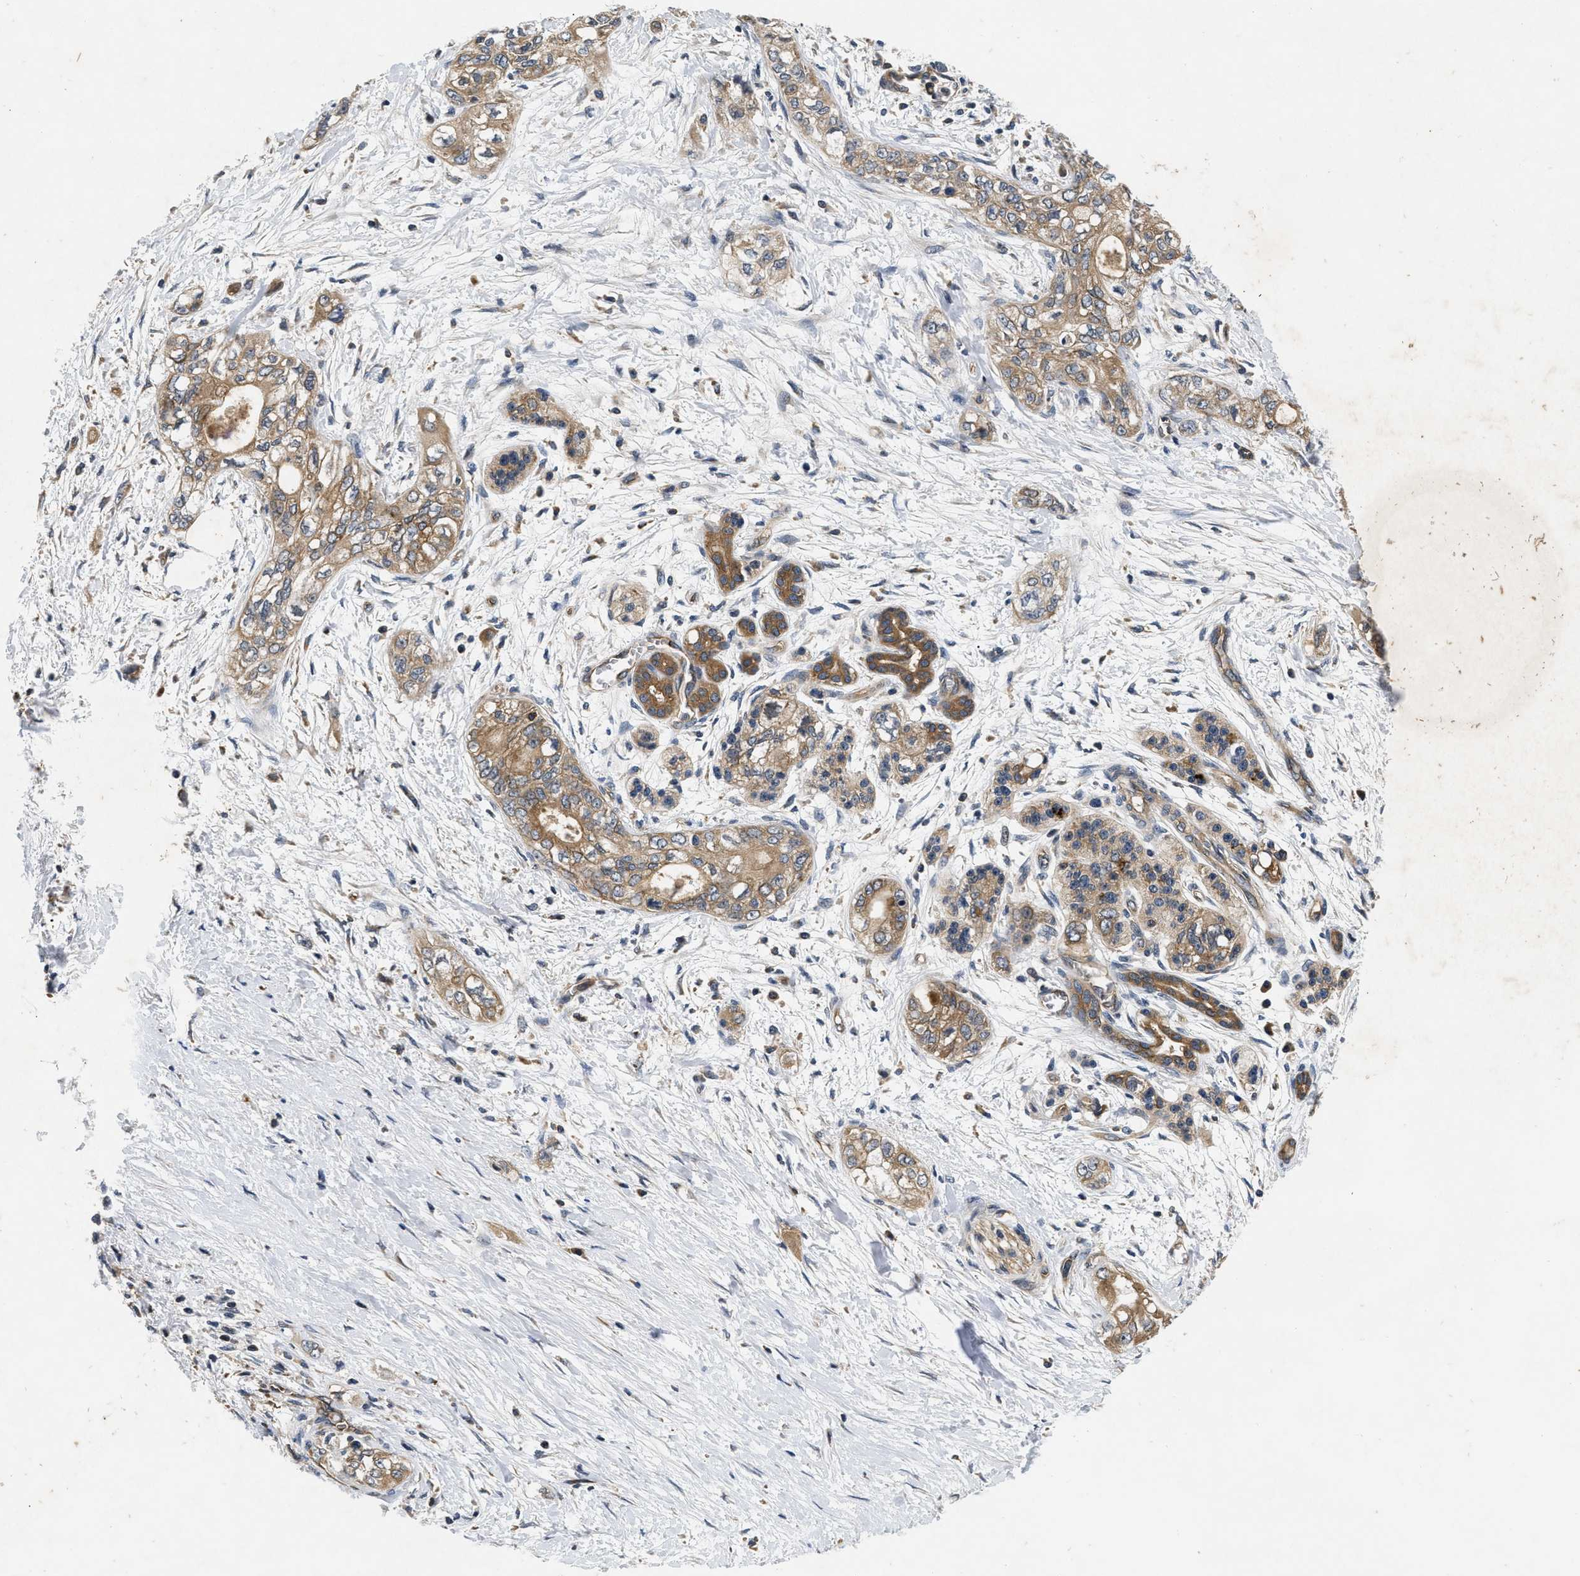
{"staining": {"intensity": "moderate", "quantity": ">75%", "location": "cytoplasmic/membranous"}, "tissue": "pancreatic cancer", "cell_type": "Tumor cells", "image_type": "cancer", "snomed": [{"axis": "morphology", "description": "Adenocarcinoma, NOS"}, {"axis": "topography", "description": "Pancreas"}], "caption": "High-magnification brightfield microscopy of adenocarcinoma (pancreatic) stained with DAB (3,3'-diaminobenzidine) (brown) and counterstained with hematoxylin (blue). tumor cells exhibit moderate cytoplasmic/membranous staining is seen in about>75% of cells. (DAB (3,3'-diaminobenzidine) IHC with brightfield microscopy, high magnification).", "gene": "HMGCR", "patient": {"sex": "male", "age": 70}}